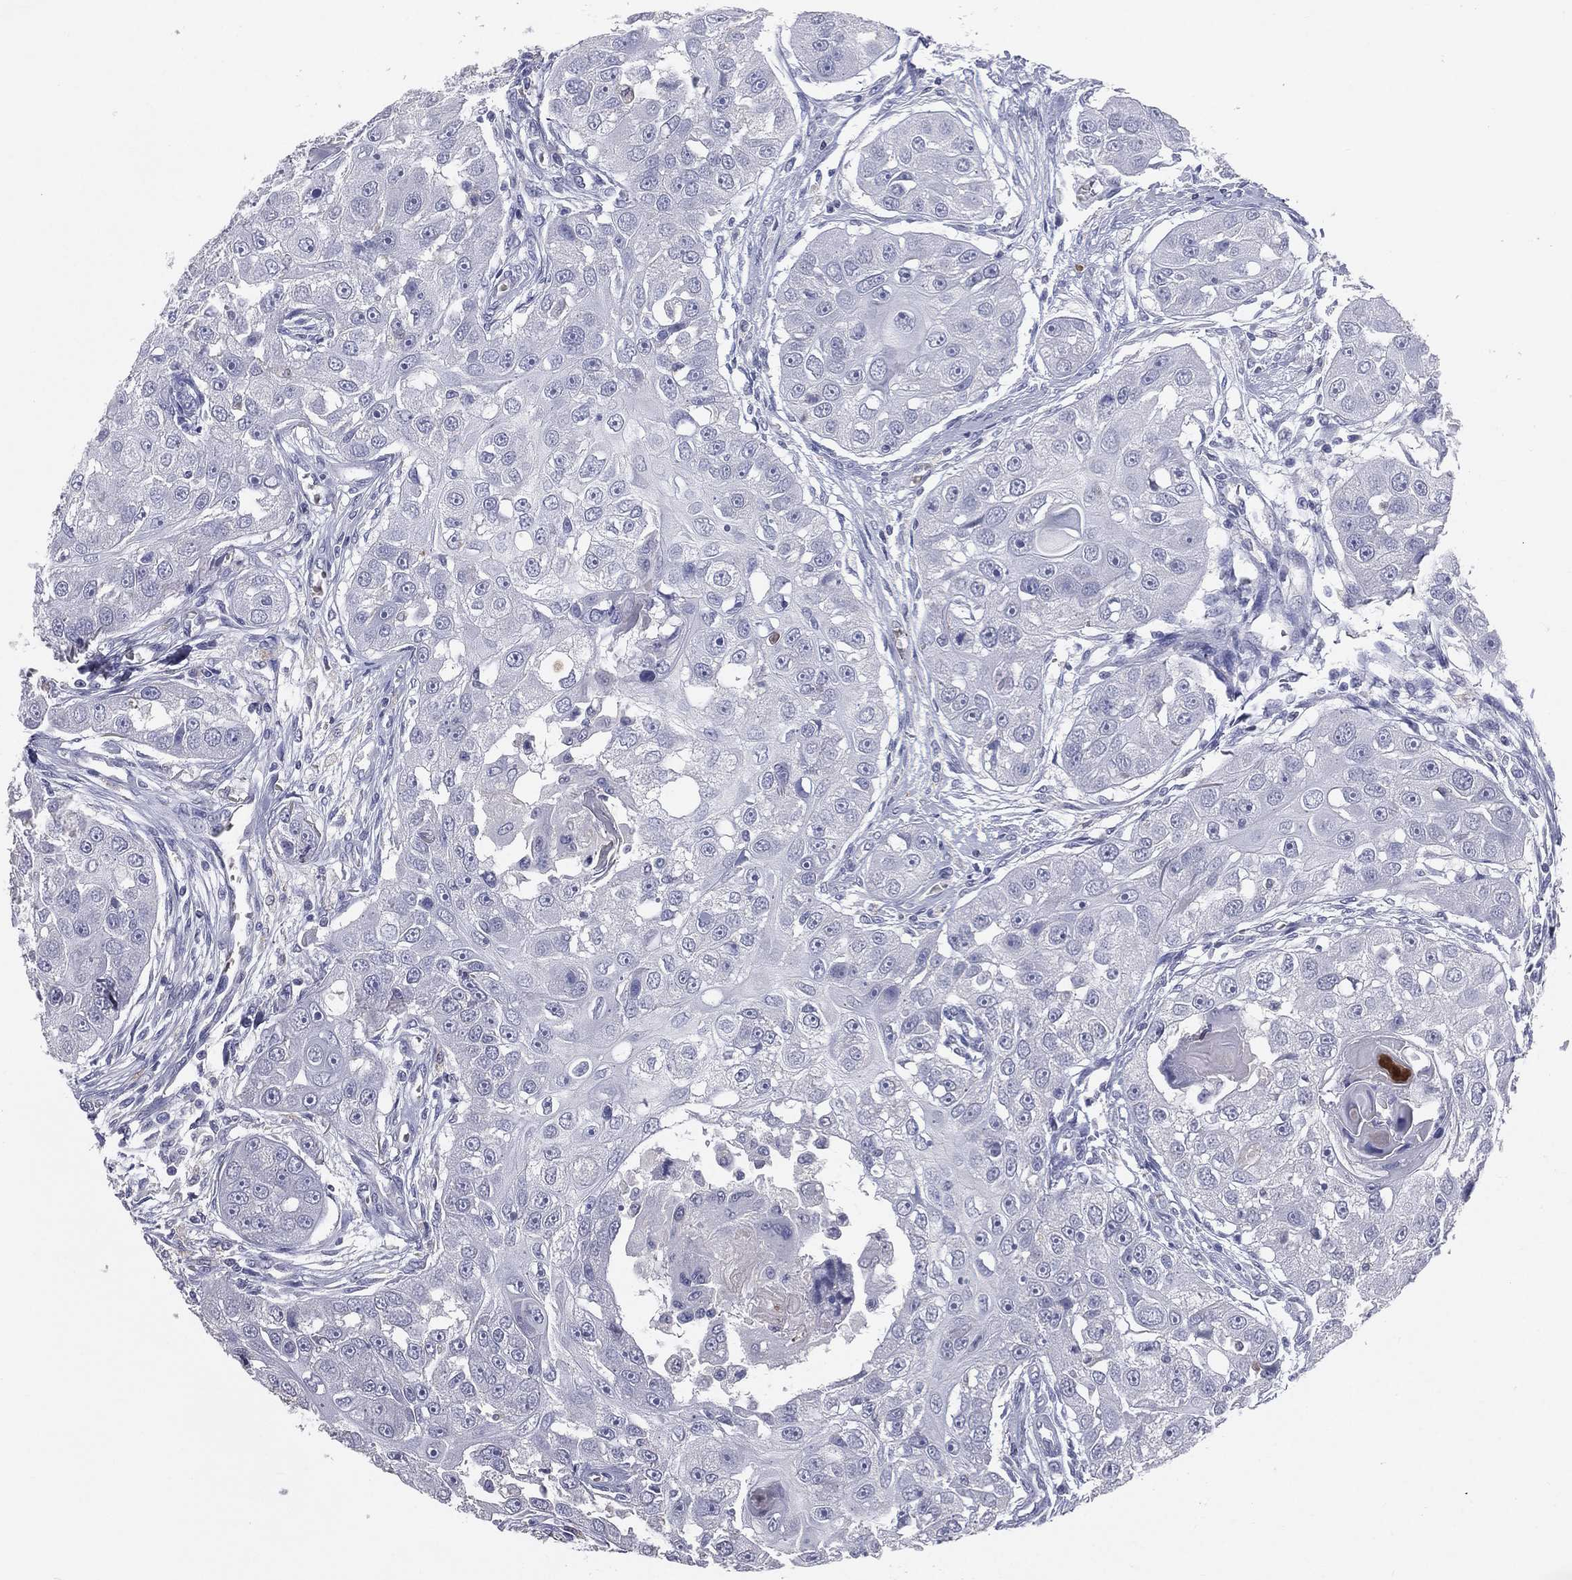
{"staining": {"intensity": "negative", "quantity": "none", "location": "none"}, "tissue": "head and neck cancer", "cell_type": "Tumor cells", "image_type": "cancer", "snomed": [{"axis": "morphology", "description": "Squamous cell carcinoma, NOS"}, {"axis": "topography", "description": "Head-Neck"}], "caption": "The IHC histopathology image has no significant staining in tumor cells of head and neck squamous cell carcinoma tissue.", "gene": "ESX1", "patient": {"sex": "male", "age": 51}}